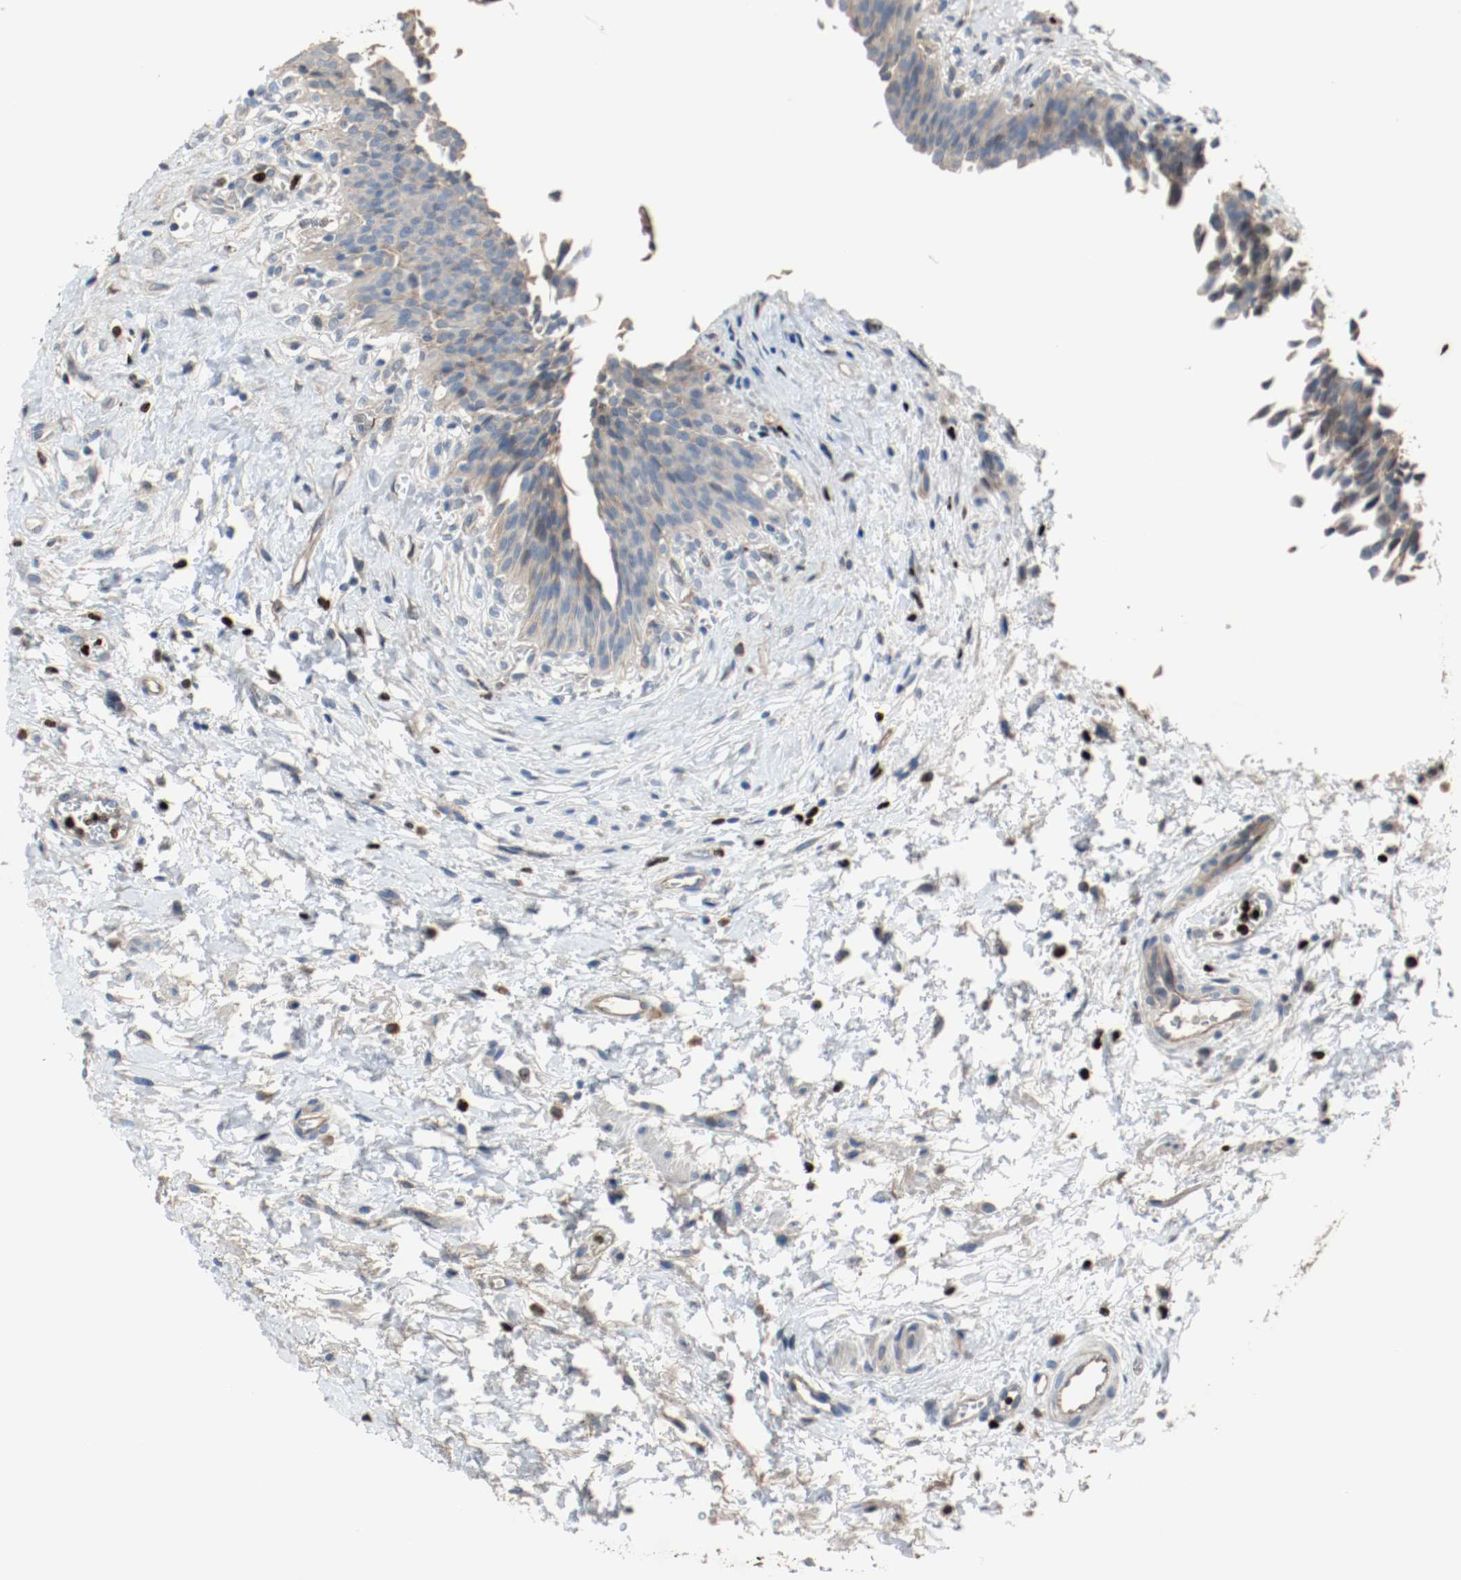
{"staining": {"intensity": "weak", "quantity": "<25%", "location": "cytoplasmic/membranous,nuclear"}, "tissue": "urinary bladder", "cell_type": "Urothelial cells", "image_type": "normal", "snomed": [{"axis": "morphology", "description": "Normal tissue, NOS"}, {"axis": "morphology", "description": "Dysplasia, NOS"}, {"axis": "topography", "description": "Urinary bladder"}], "caption": "DAB immunohistochemical staining of normal urinary bladder displays no significant expression in urothelial cells.", "gene": "BLK", "patient": {"sex": "male", "age": 35}}